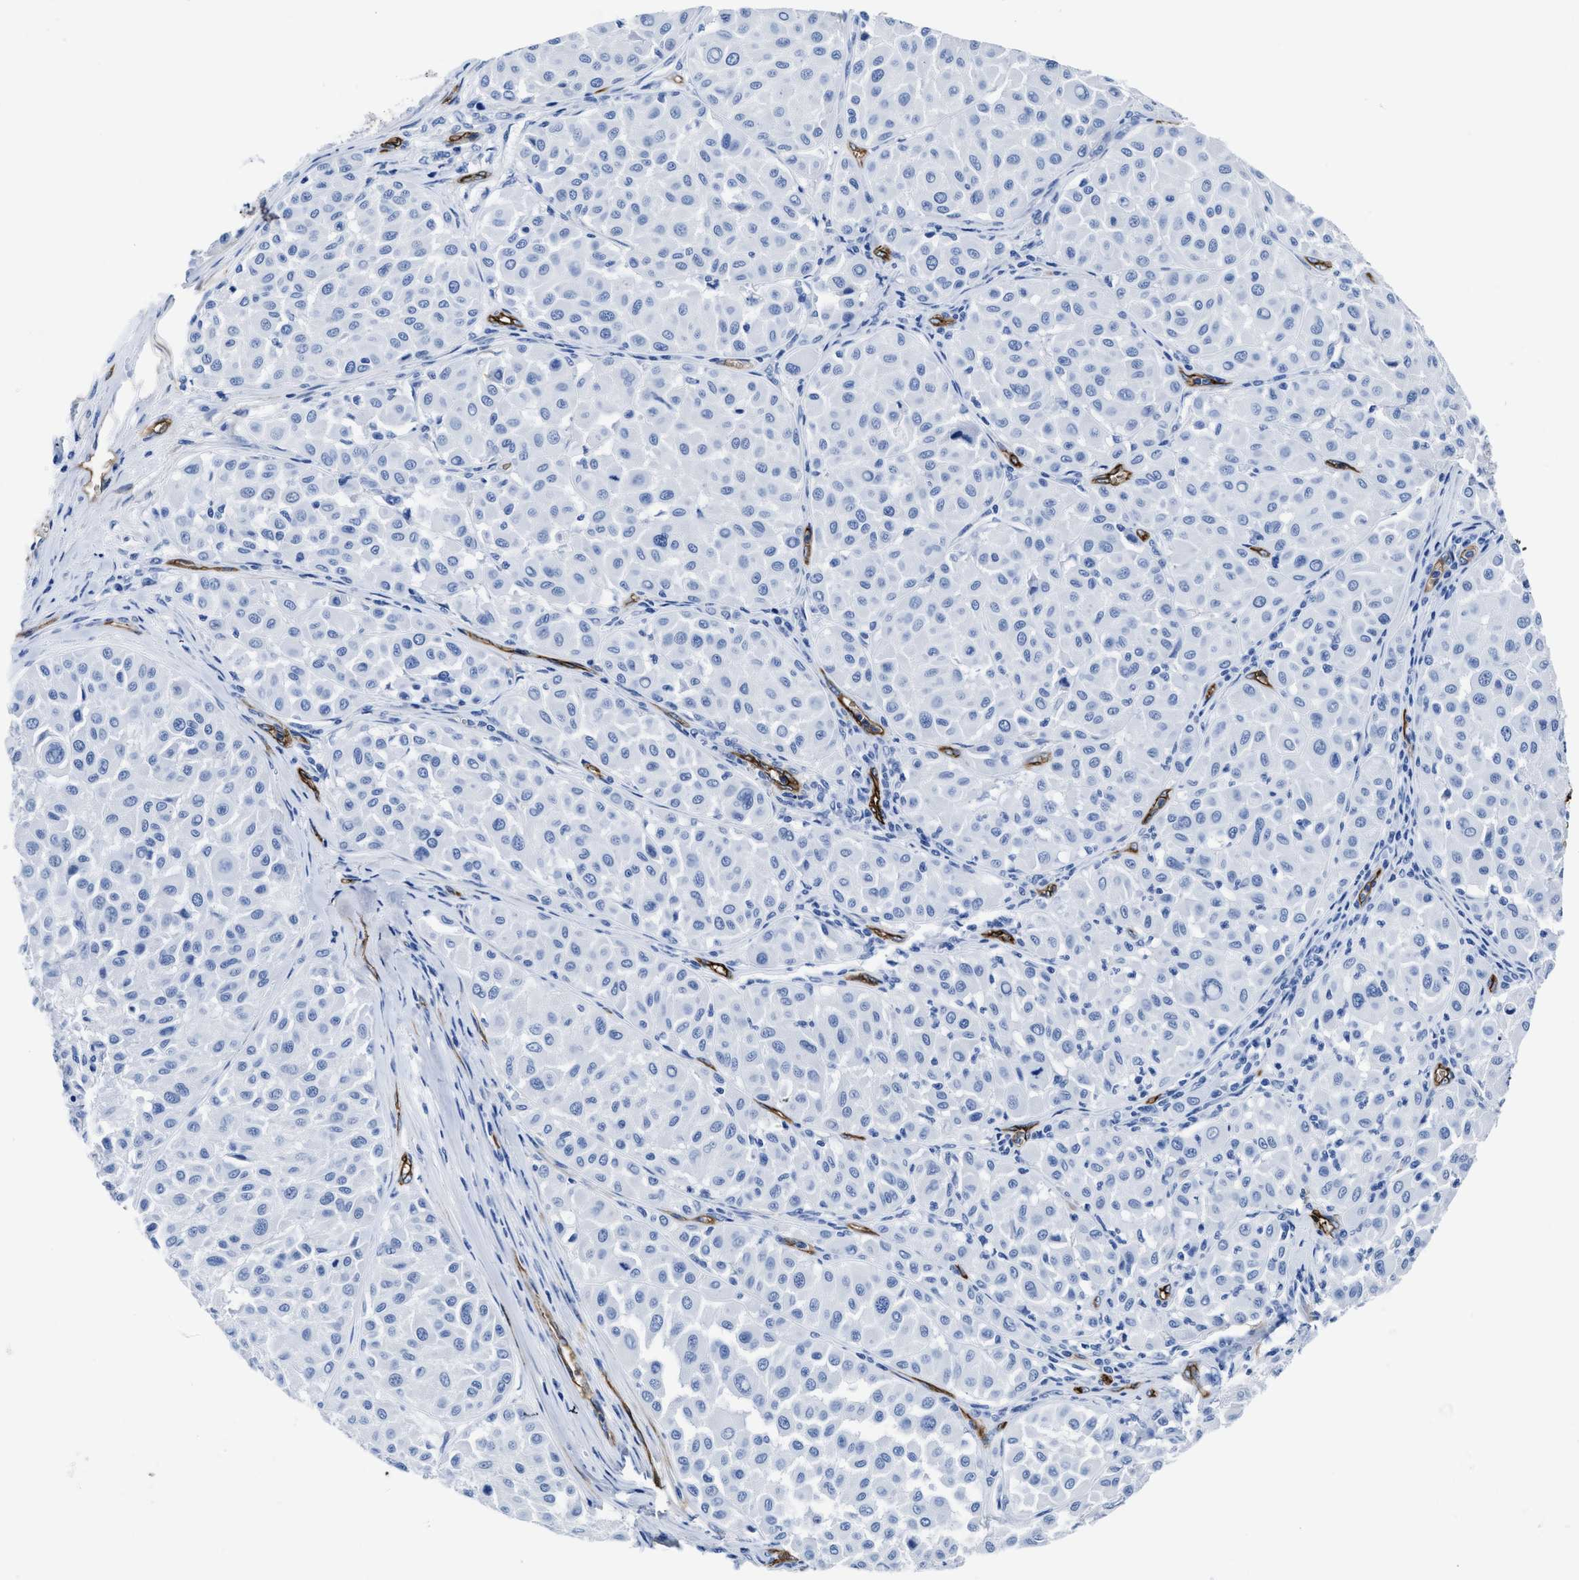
{"staining": {"intensity": "negative", "quantity": "none", "location": "none"}, "tissue": "melanoma", "cell_type": "Tumor cells", "image_type": "cancer", "snomed": [{"axis": "morphology", "description": "Malignant melanoma, Metastatic site"}, {"axis": "topography", "description": "Soft tissue"}], "caption": "Human malignant melanoma (metastatic site) stained for a protein using IHC exhibits no staining in tumor cells.", "gene": "AQP1", "patient": {"sex": "male", "age": 41}}